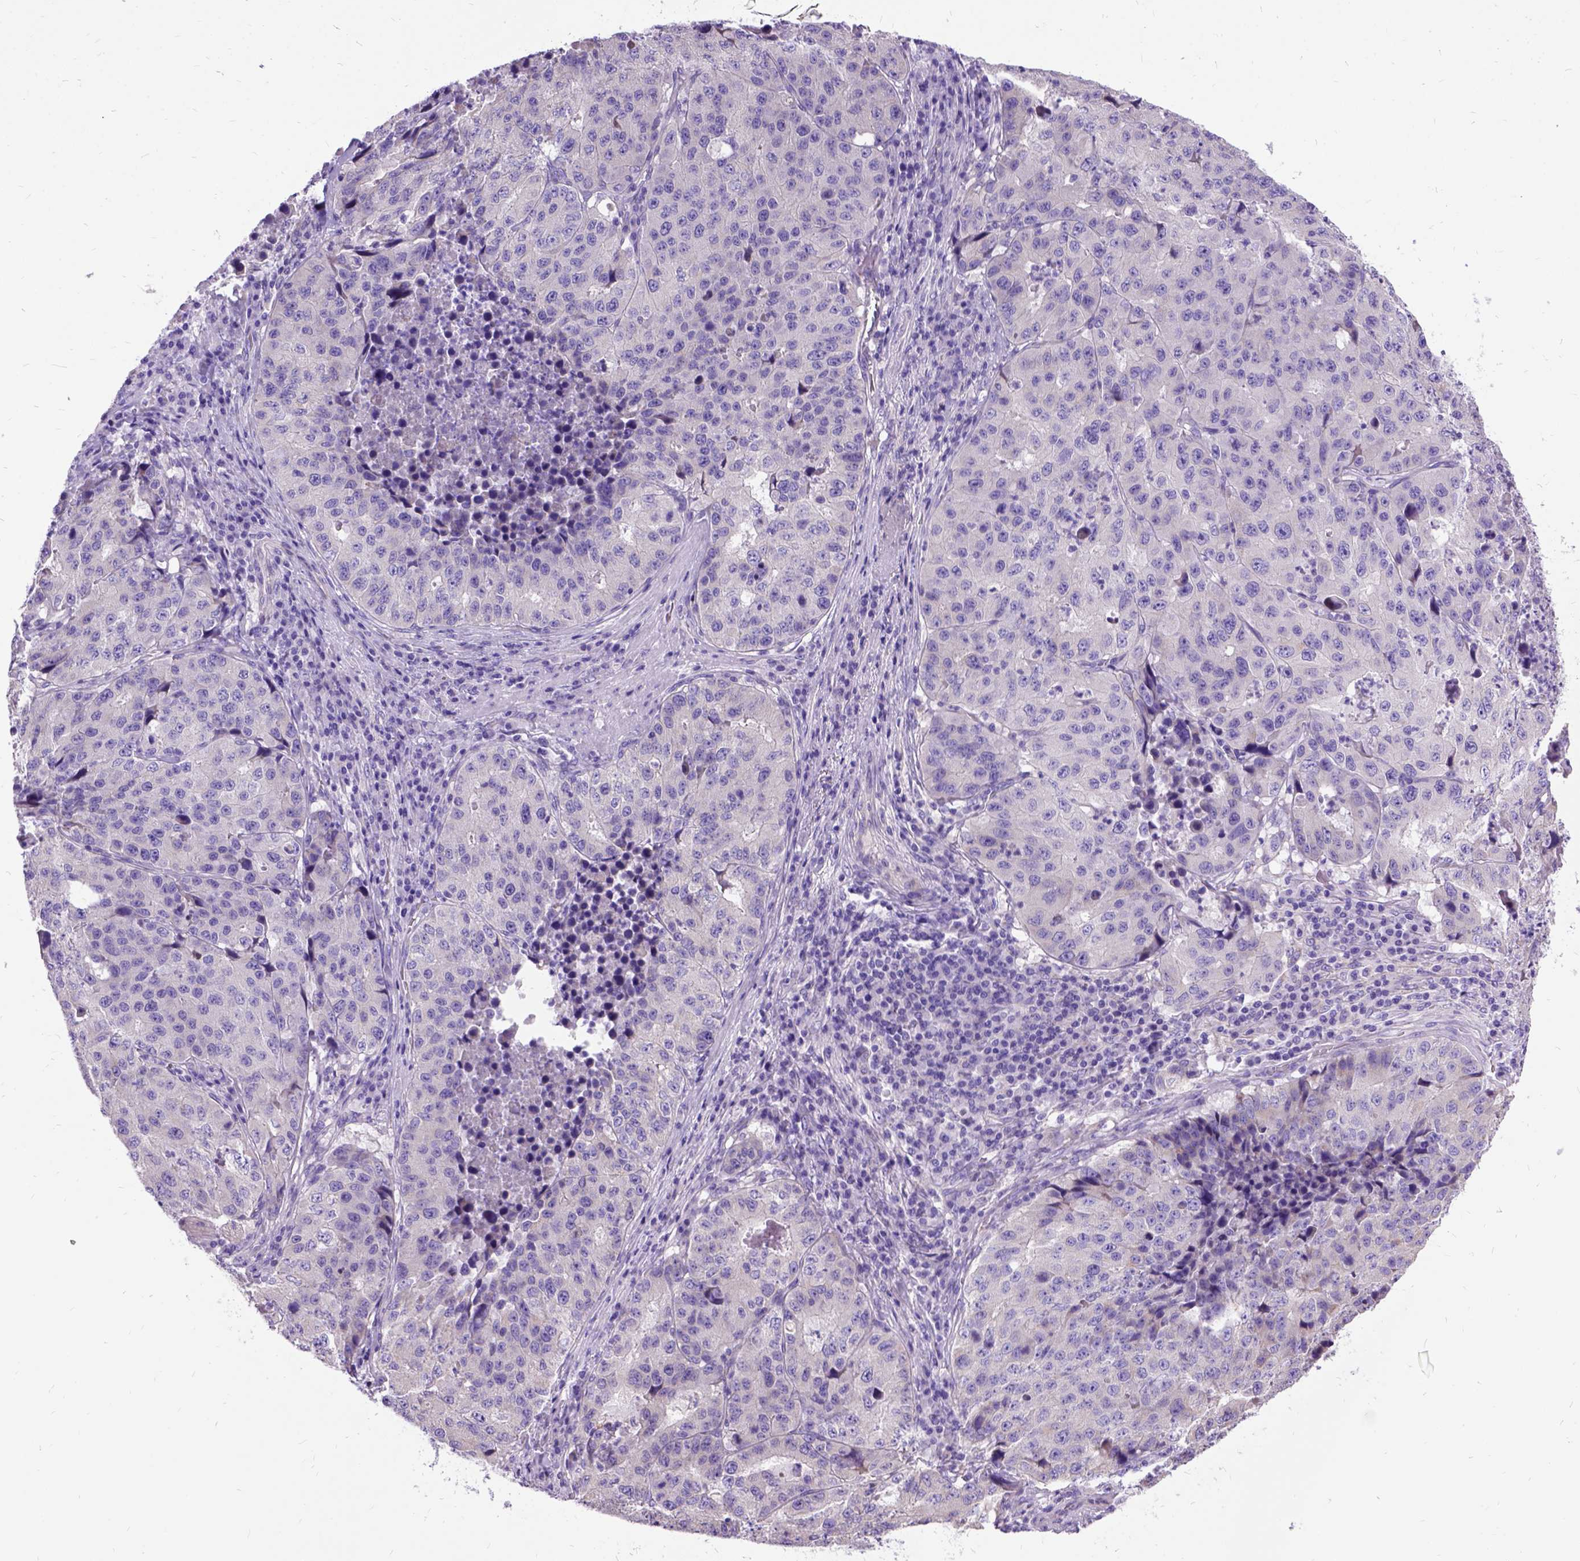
{"staining": {"intensity": "negative", "quantity": "none", "location": "none"}, "tissue": "stomach cancer", "cell_type": "Tumor cells", "image_type": "cancer", "snomed": [{"axis": "morphology", "description": "Adenocarcinoma, NOS"}, {"axis": "topography", "description": "Stomach"}], "caption": "IHC micrograph of neoplastic tissue: human stomach cancer (adenocarcinoma) stained with DAB exhibits no significant protein staining in tumor cells.", "gene": "CFAP54", "patient": {"sex": "male", "age": 71}}